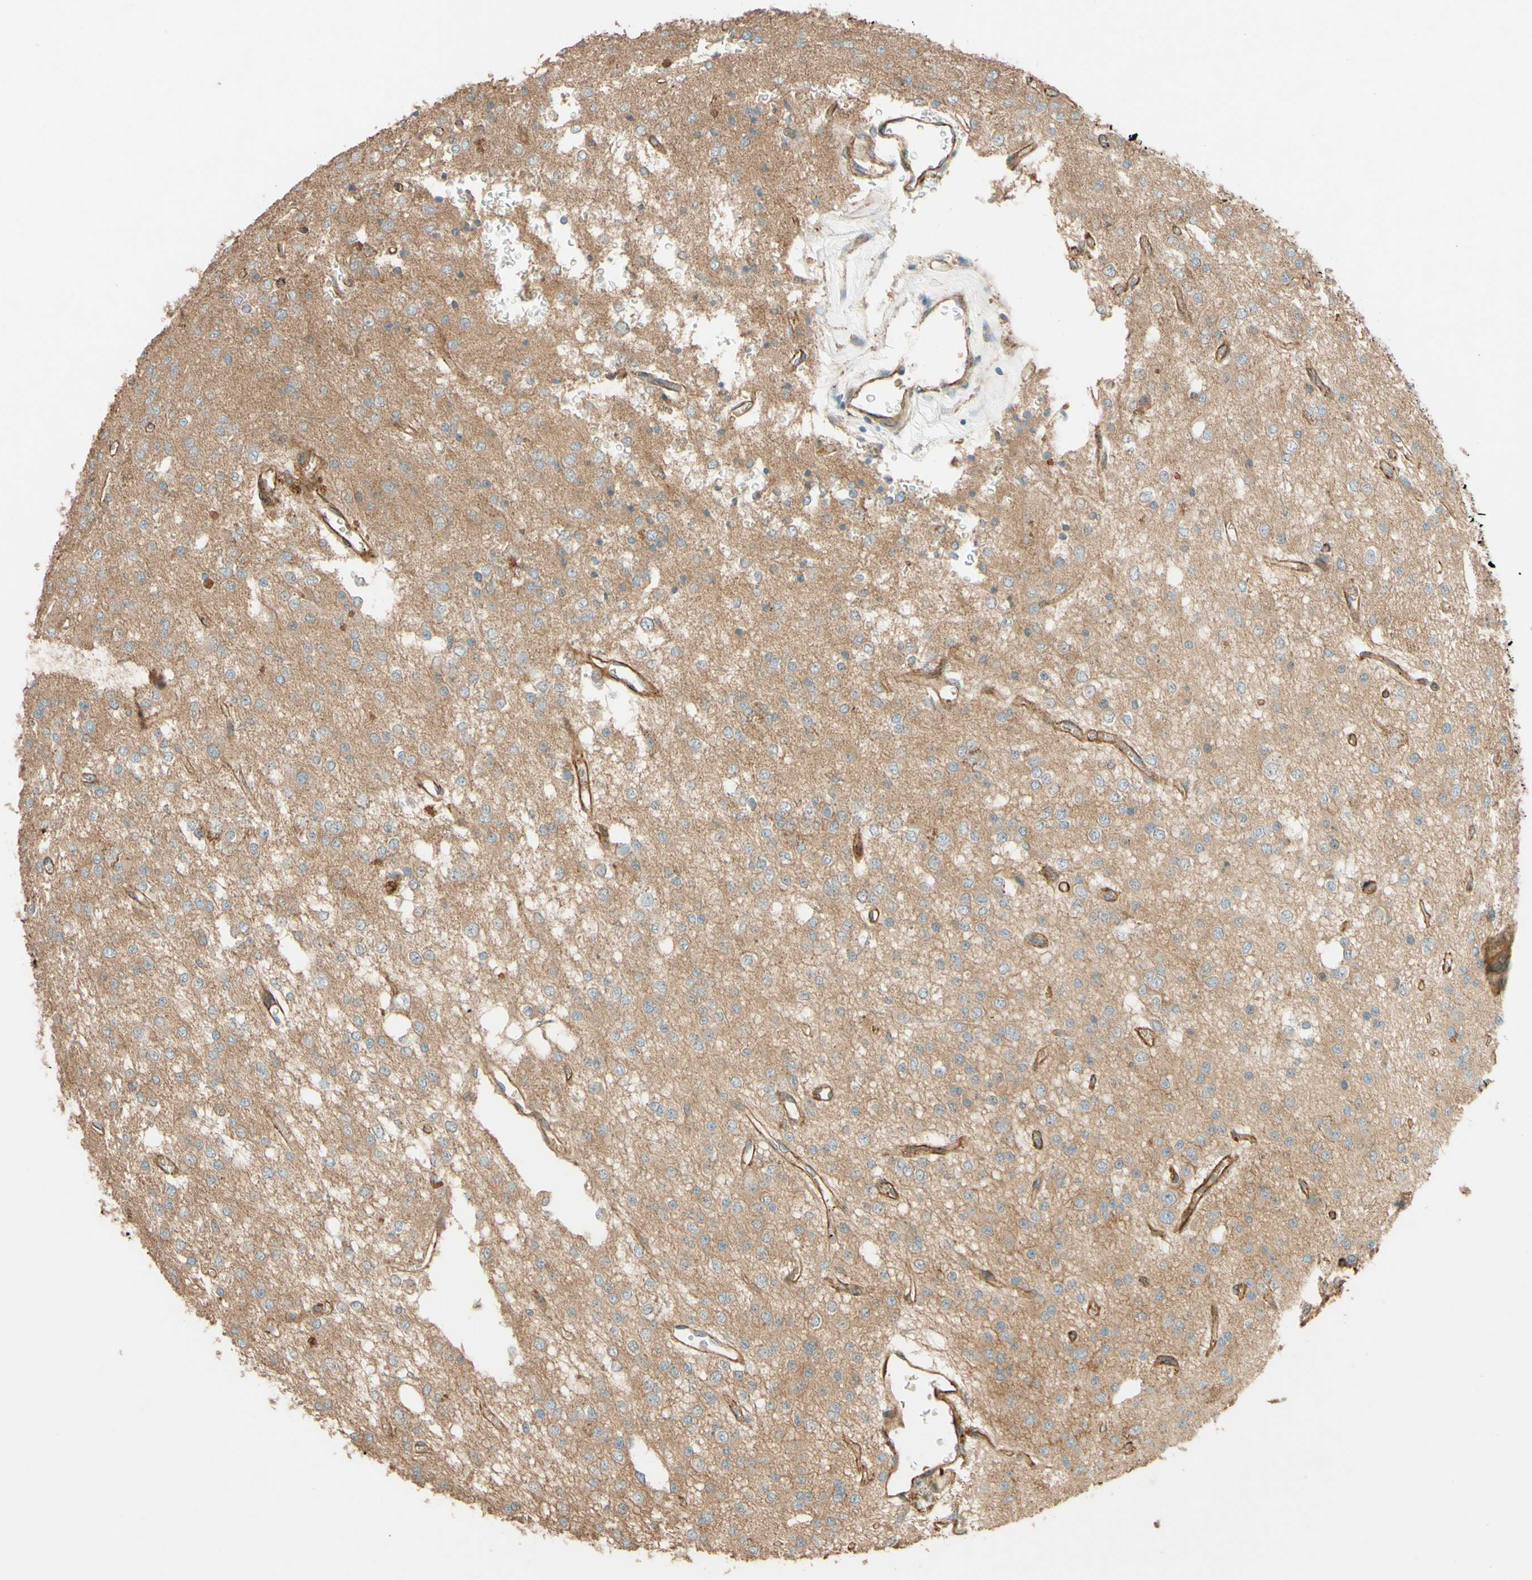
{"staining": {"intensity": "moderate", "quantity": "<25%", "location": "cytoplasmic/membranous"}, "tissue": "glioma", "cell_type": "Tumor cells", "image_type": "cancer", "snomed": [{"axis": "morphology", "description": "Glioma, malignant, Low grade"}, {"axis": "topography", "description": "Brain"}], "caption": "Approximately <25% of tumor cells in malignant glioma (low-grade) demonstrate moderate cytoplasmic/membranous protein expression as visualized by brown immunohistochemical staining.", "gene": "ADAM17", "patient": {"sex": "male", "age": 38}}